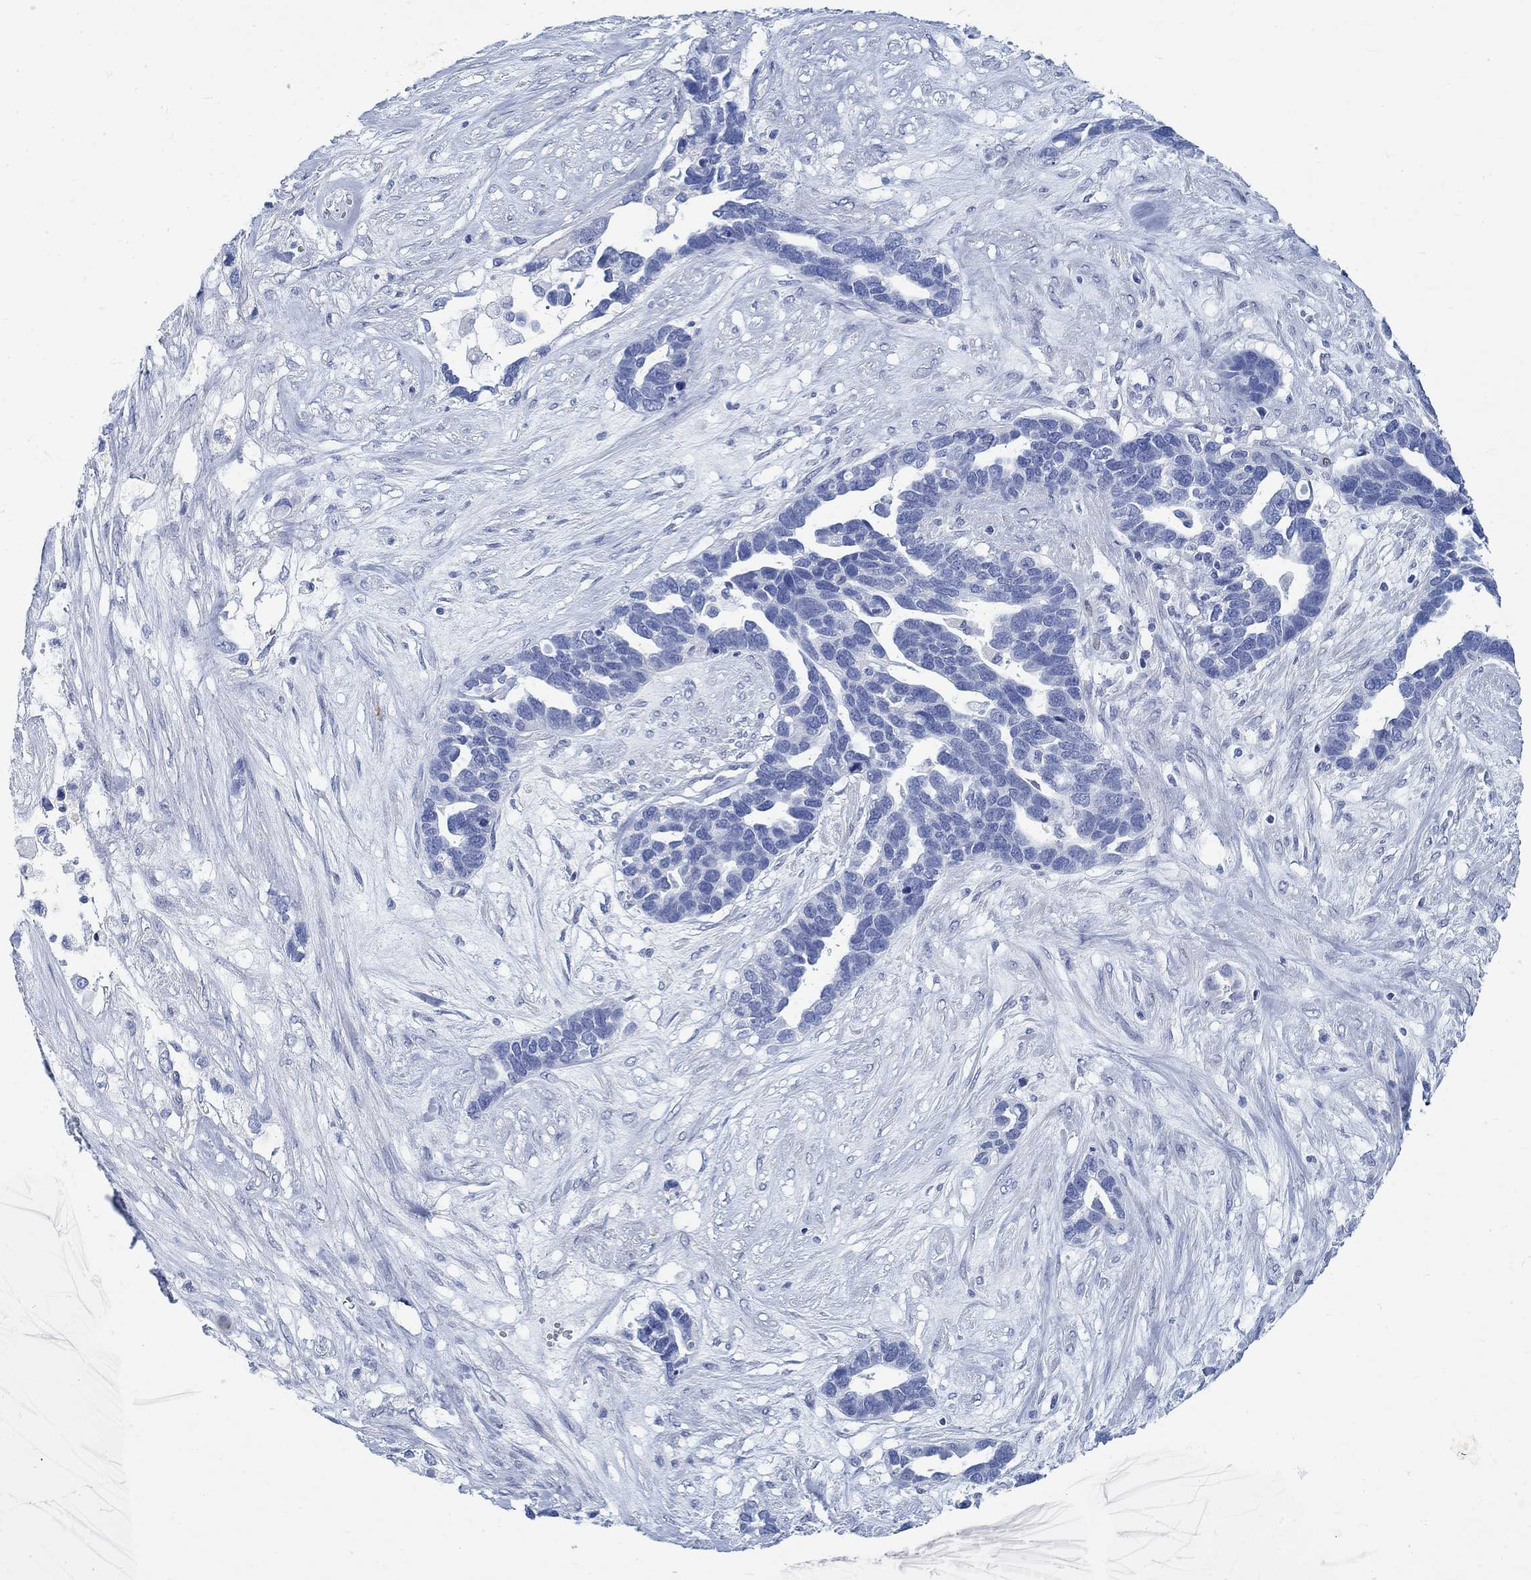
{"staining": {"intensity": "negative", "quantity": "none", "location": "none"}, "tissue": "ovarian cancer", "cell_type": "Tumor cells", "image_type": "cancer", "snomed": [{"axis": "morphology", "description": "Cystadenocarcinoma, serous, NOS"}, {"axis": "topography", "description": "Ovary"}], "caption": "Immunohistochemistry photomicrograph of neoplastic tissue: human serous cystadenocarcinoma (ovarian) stained with DAB (3,3'-diaminobenzidine) displays no significant protein expression in tumor cells.", "gene": "RBM20", "patient": {"sex": "female", "age": 54}}